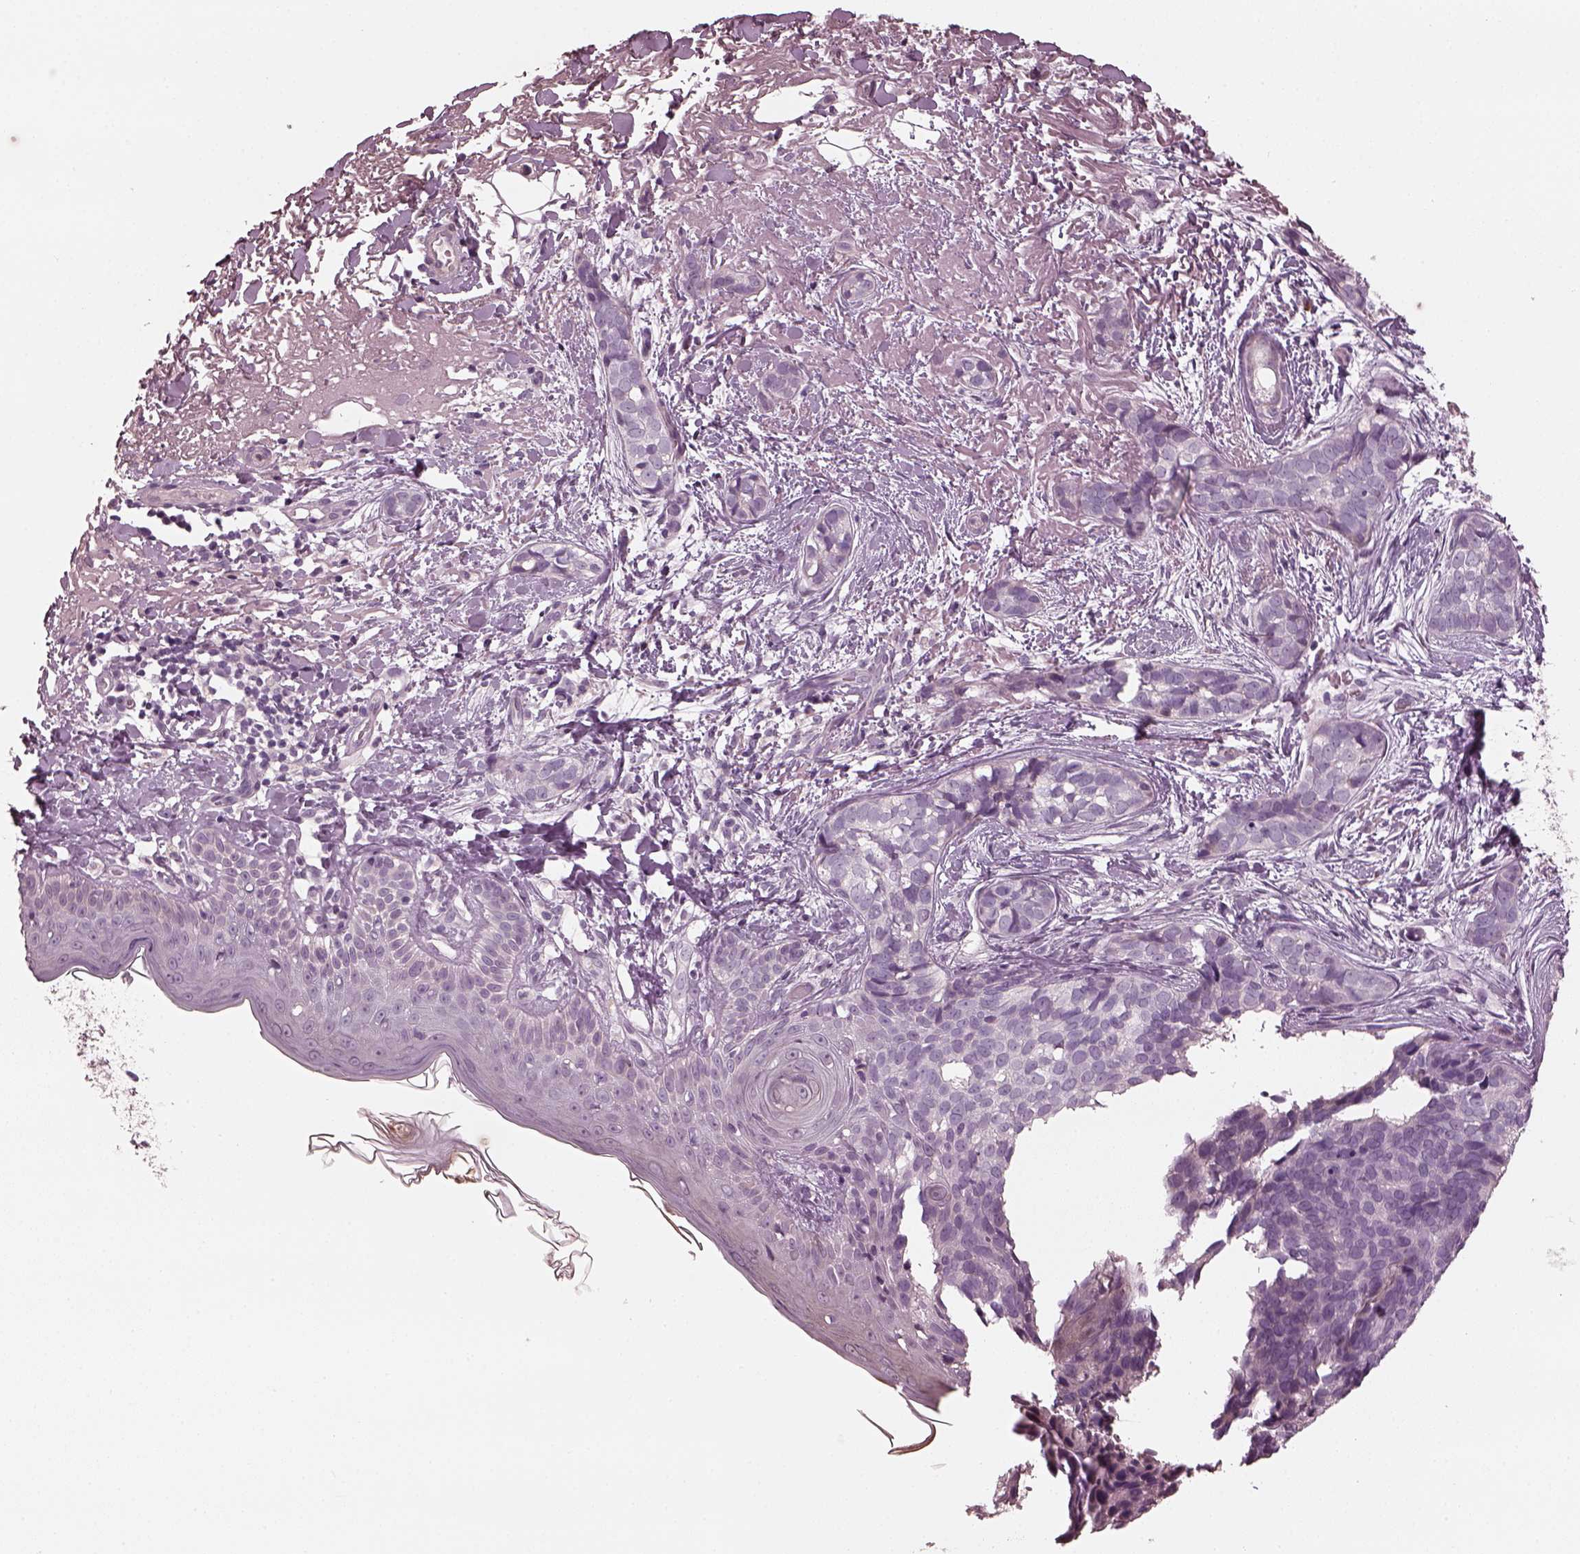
{"staining": {"intensity": "negative", "quantity": "none", "location": "none"}, "tissue": "skin cancer", "cell_type": "Tumor cells", "image_type": "cancer", "snomed": [{"axis": "morphology", "description": "Basal cell carcinoma"}, {"axis": "topography", "description": "Skin"}], "caption": "Immunohistochemistry image of neoplastic tissue: skin cancer (basal cell carcinoma) stained with DAB reveals no significant protein positivity in tumor cells.", "gene": "OPTC", "patient": {"sex": "male", "age": 87}}